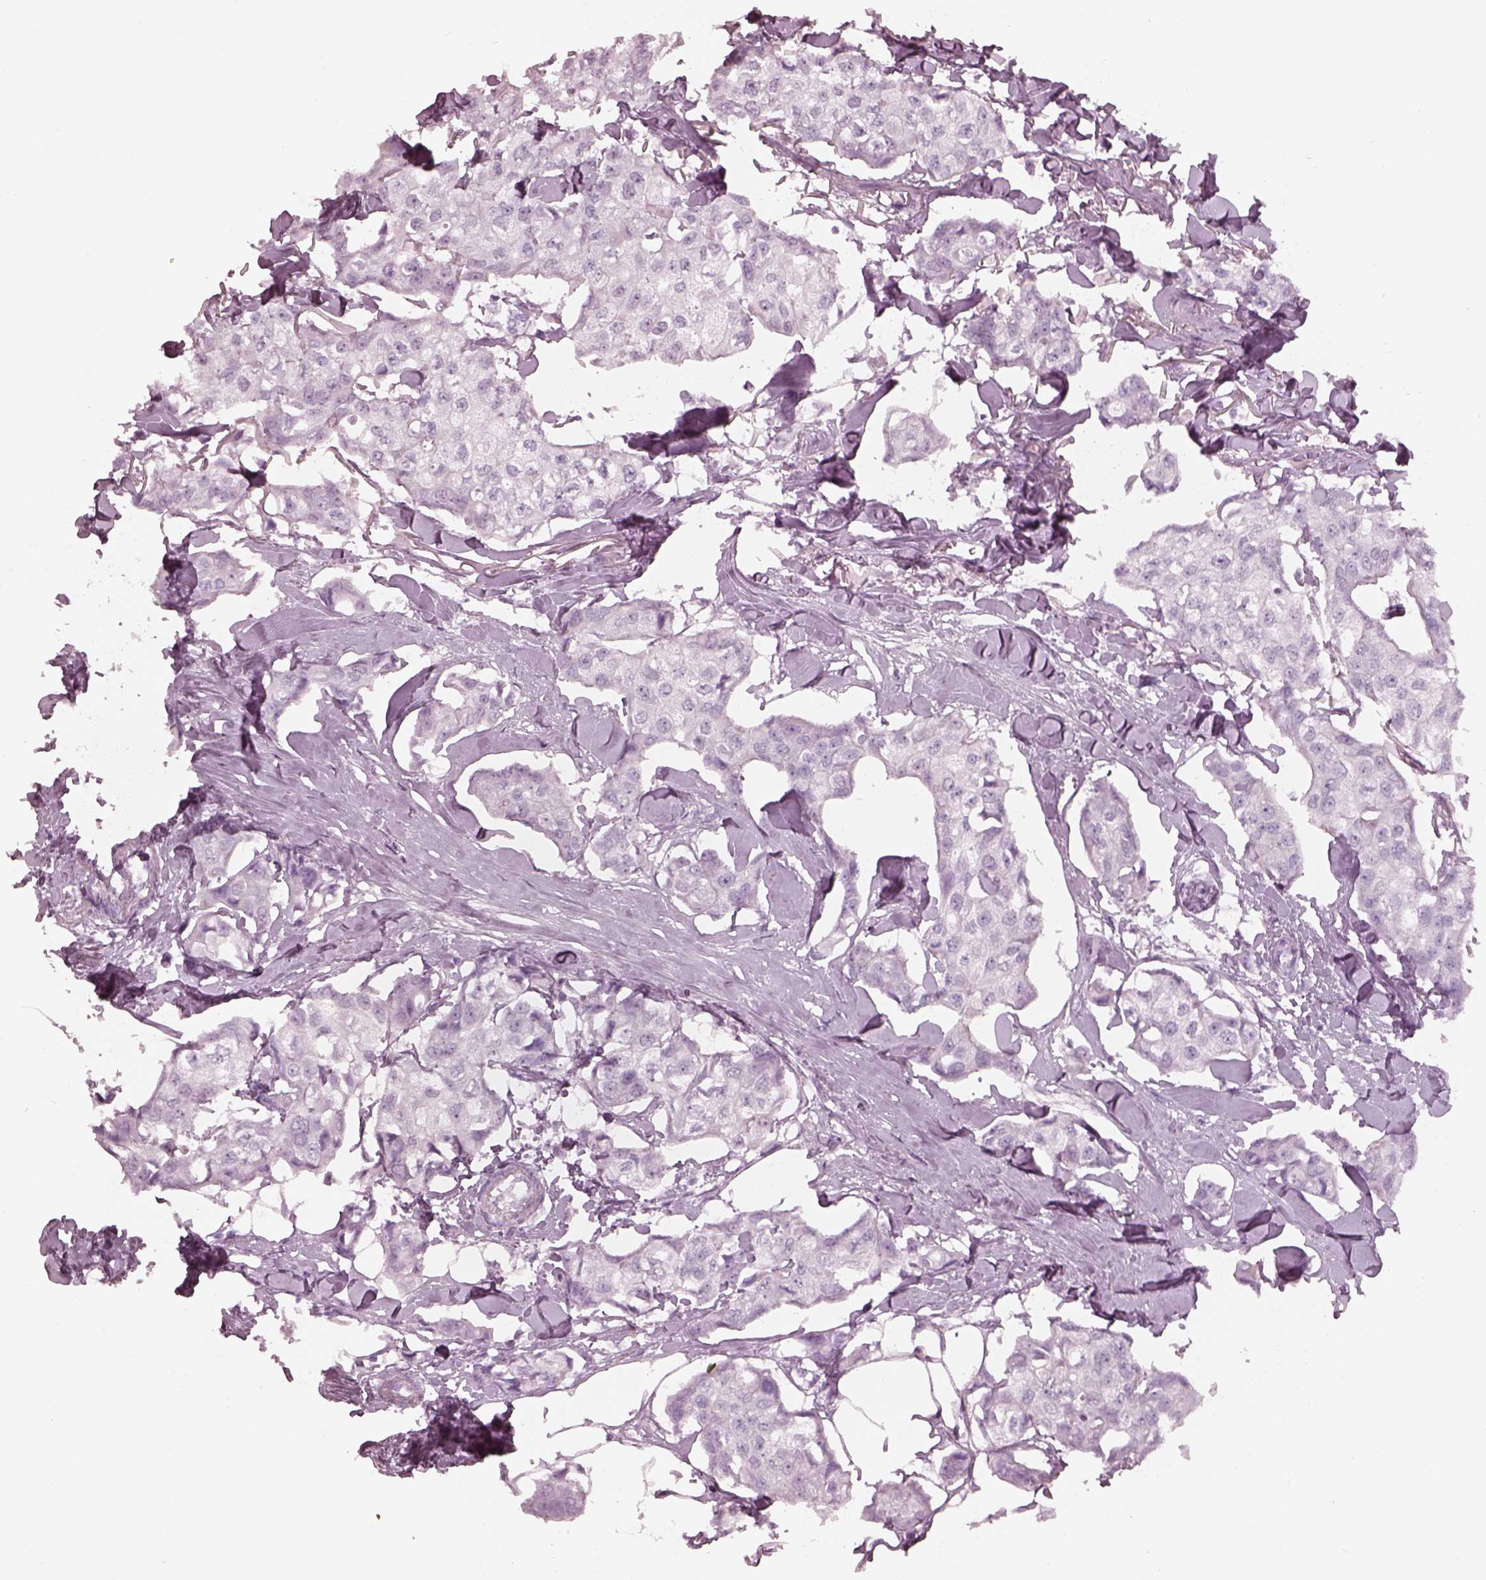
{"staining": {"intensity": "negative", "quantity": "none", "location": "none"}, "tissue": "breast cancer", "cell_type": "Tumor cells", "image_type": "cancer", "snomed": [{"axis": "morphology", "description": "Duct carcinoma"}, {"axis": "topography", "description": "Breast"}], "caption": "The image demonstrates no staining of tumor cells in breast cancer (invasive ductal carcinoma). (Stains: DAB (3,3'-diaminobenzidine) immunohistochemistry (IHC) with hematoxylin counter stain, Microscopy: brightfield microscopy at high magnification).", "gene": "KRTAP24-1", "patient": {"sex": "female", "age": 80}}